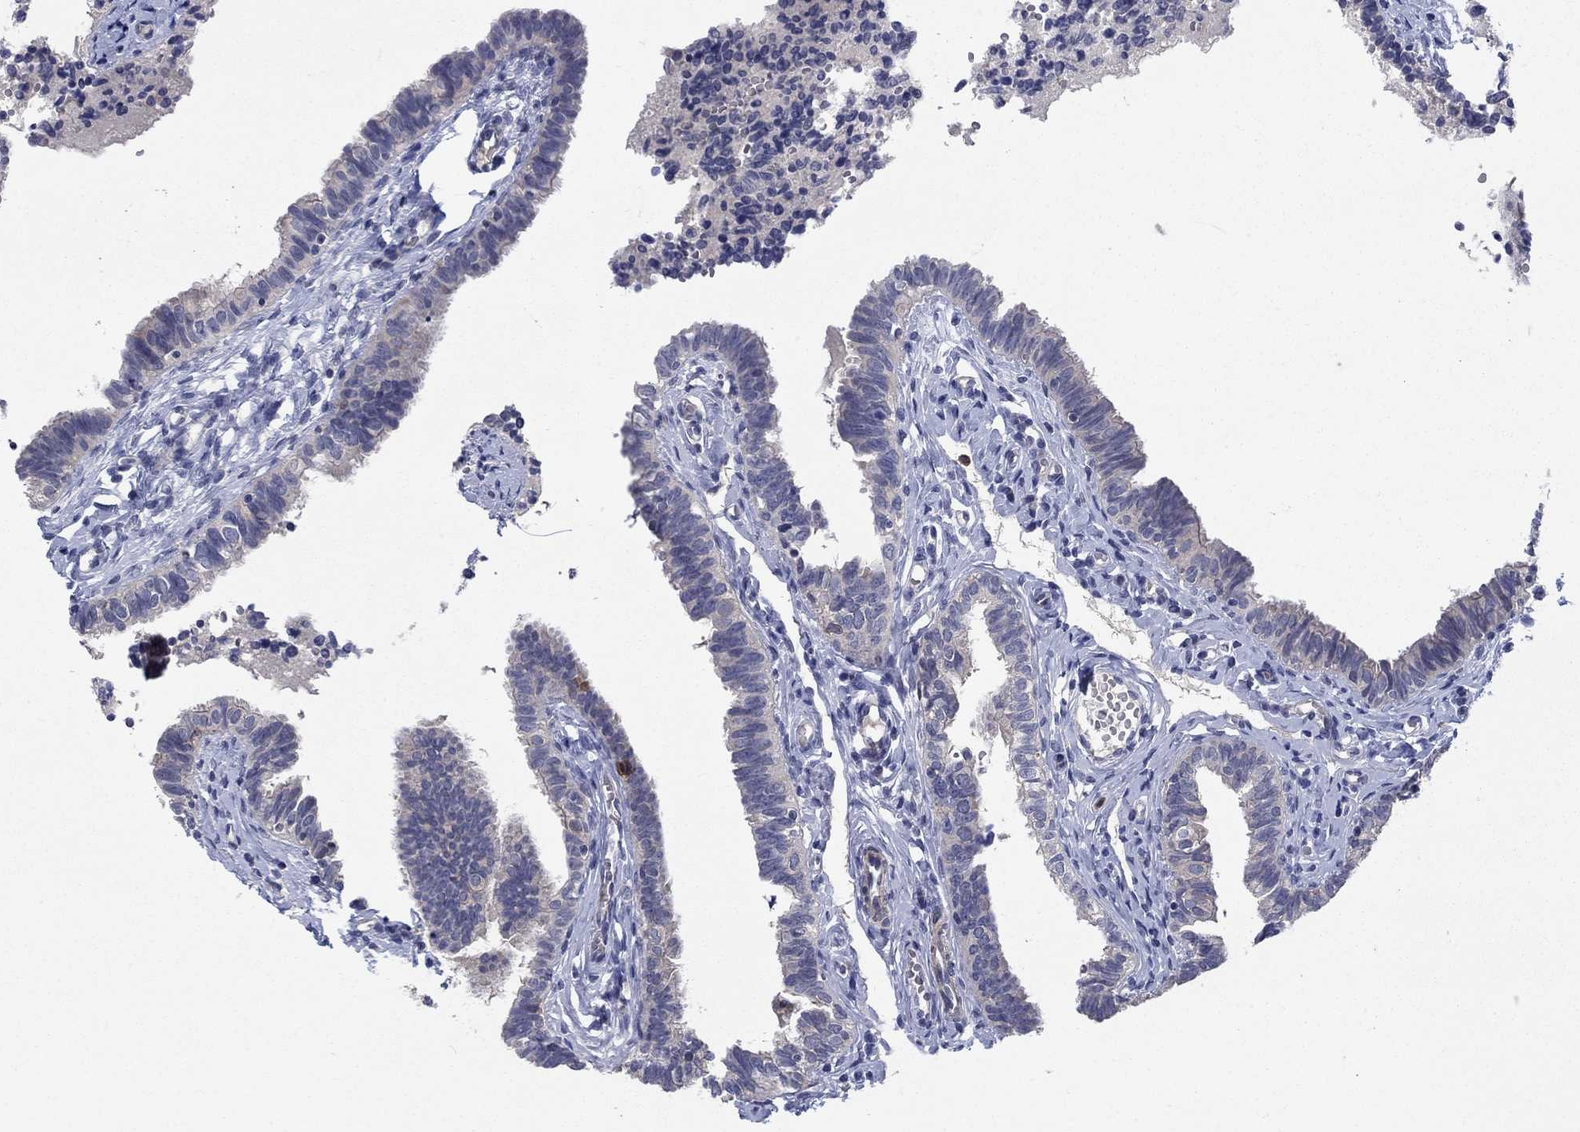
{"staining": {"intensity": "moderate", "quantity": "<25%", "location": "cytoplasmic/membranous"}, "tissue": "fallopian tube", "cell_type": "Glandular cells", "image_type": "normal", "snomed": [{"axis": "morphology", "description": "Normal tissue, NOS"}, {"axis": "topography", "description": "Fallopian tube"}], "caption": "A low amount of moderate cytoplasmic/membranous positivity is present in about <25% of glandular cells in unremarkable fallopian tube.", "gene": "KIF15", "patient": {"sex": "female", "age": 47}}